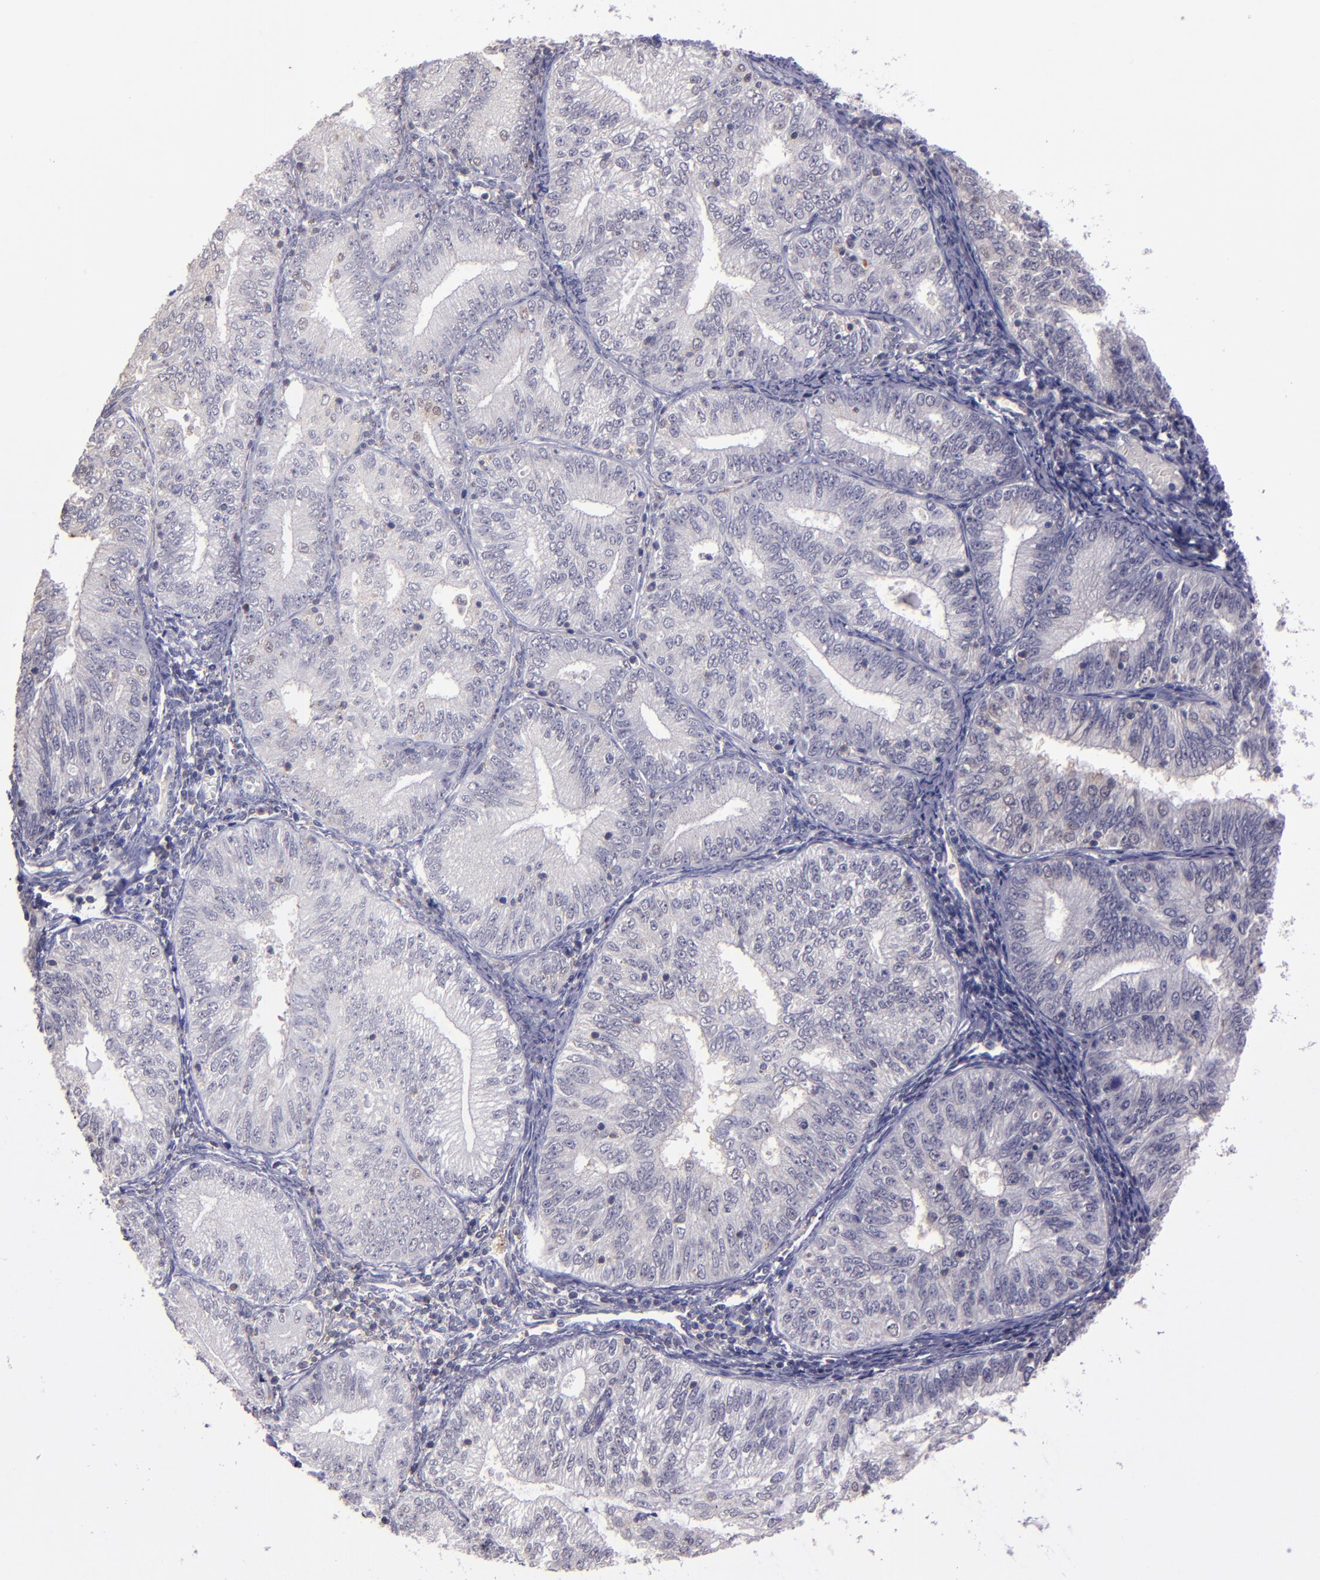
{"staining": {"intensity": "weak", "quantity": "<25%", "location": "nuclear"}, "tissue": "endometrial cancer", "cell_type": "Tumor cells", "image_type": "cancer", "snomed": [{"axis": "morphology", "description": "Adenocarcinoma, NOS"}, {"axis": "topography", "description": "Endometrium"}], "caption": "This is an immunohistochemistry image of human endometrial cancer. There is no expression in tumor cells.", "gene": "CEBPE", "patient": {"sex": "female", "age": 69}}